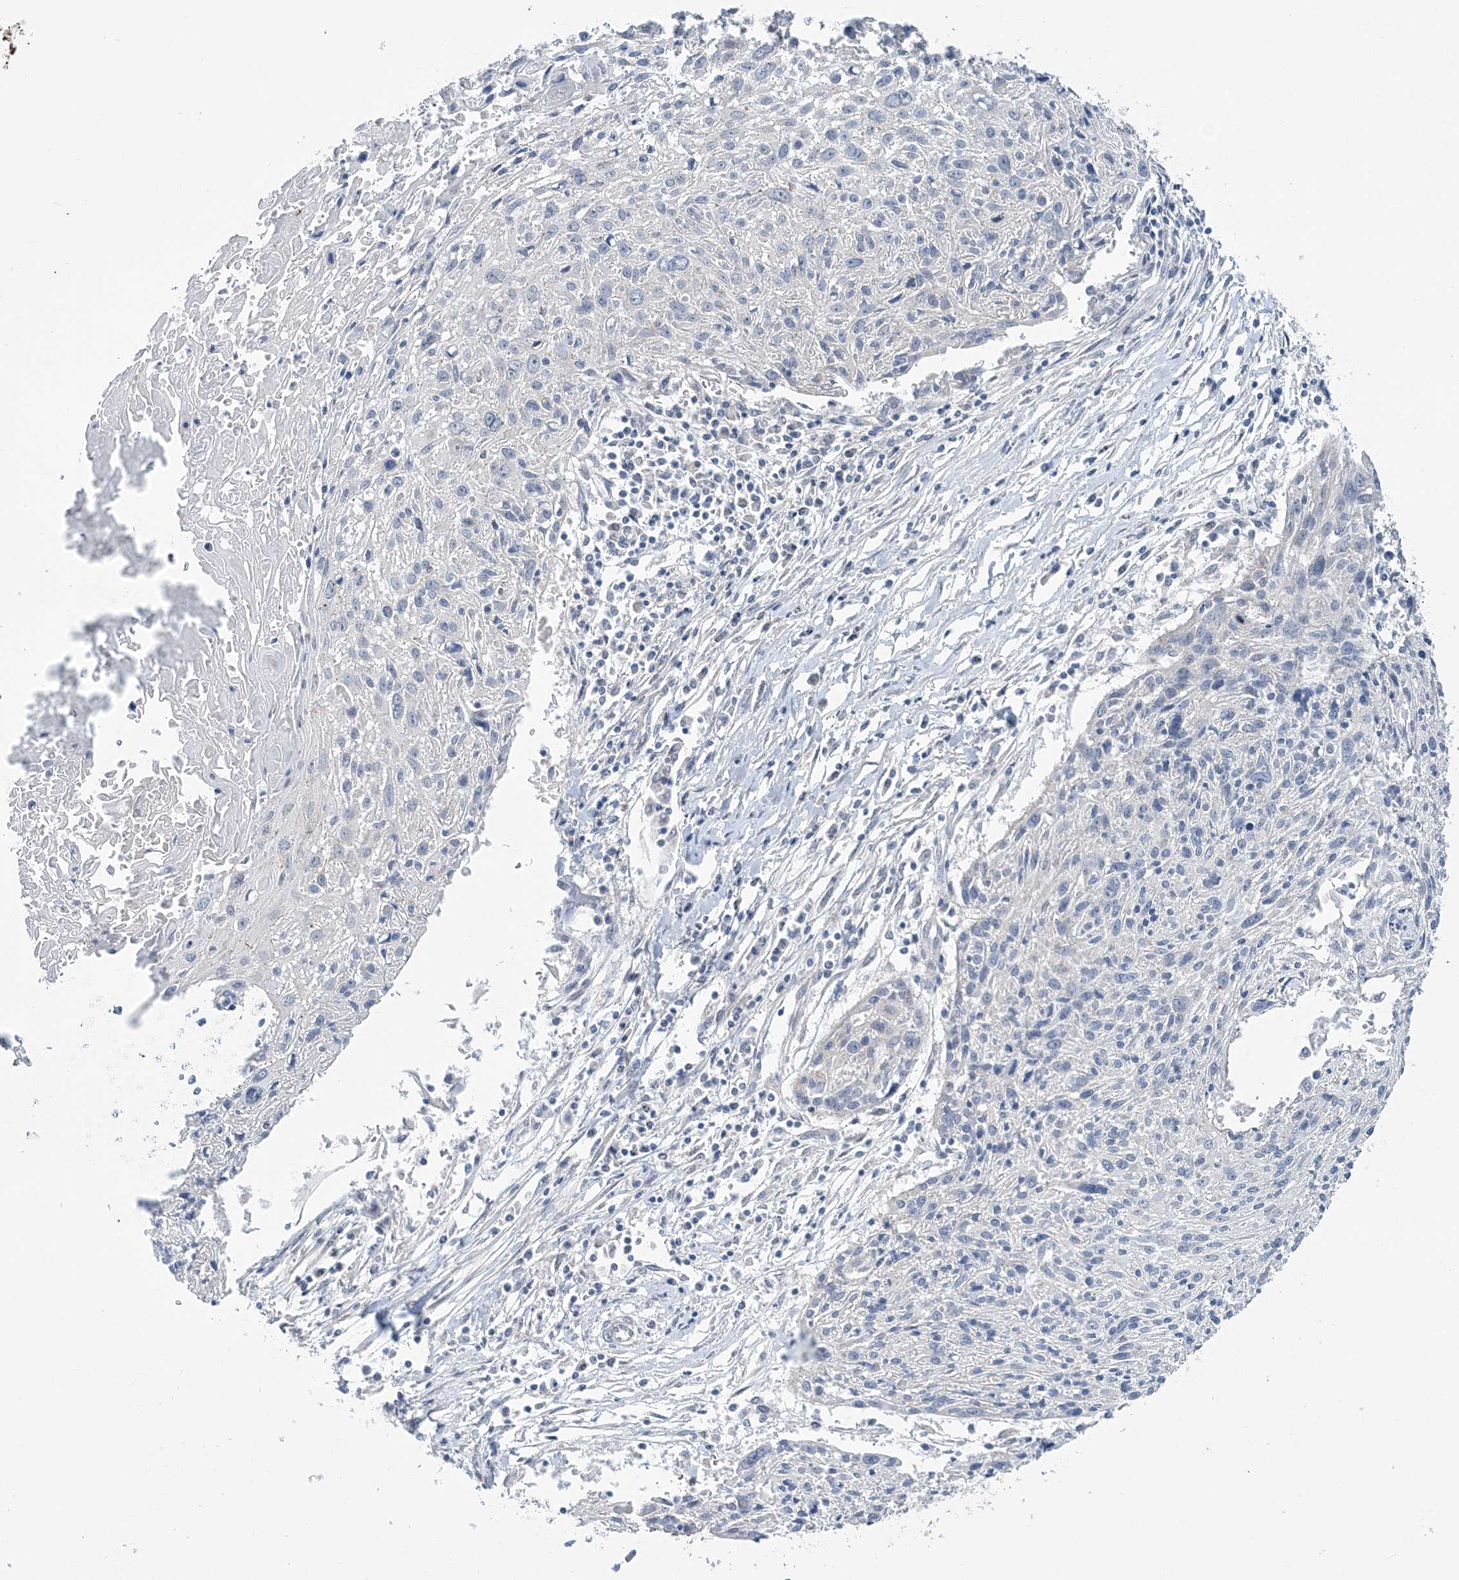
{"staining": {"intensity": "negative", "quantity": "none", "location": "none"}, "tissue": "cervical cancer", "cell_type": "Tumor cells", "image_type": "cancer", "snomed": [{"axis": "morphology", "description": "Squamous cell carcinoma, NOS"}, {"axis": "topography", "description": "Cervix"}], "caption": "DAB immunohistochemical staining of cervical cancer (squamous cell carcinoma) shows no significant positivity in tumor cells. (DAB (3,3'-diaminobenzidine) immunohistochemistry (IHC) with hematoxylin counter stain).", "gene": "COPE", "patient": {"sex": "female", "age": 51}}